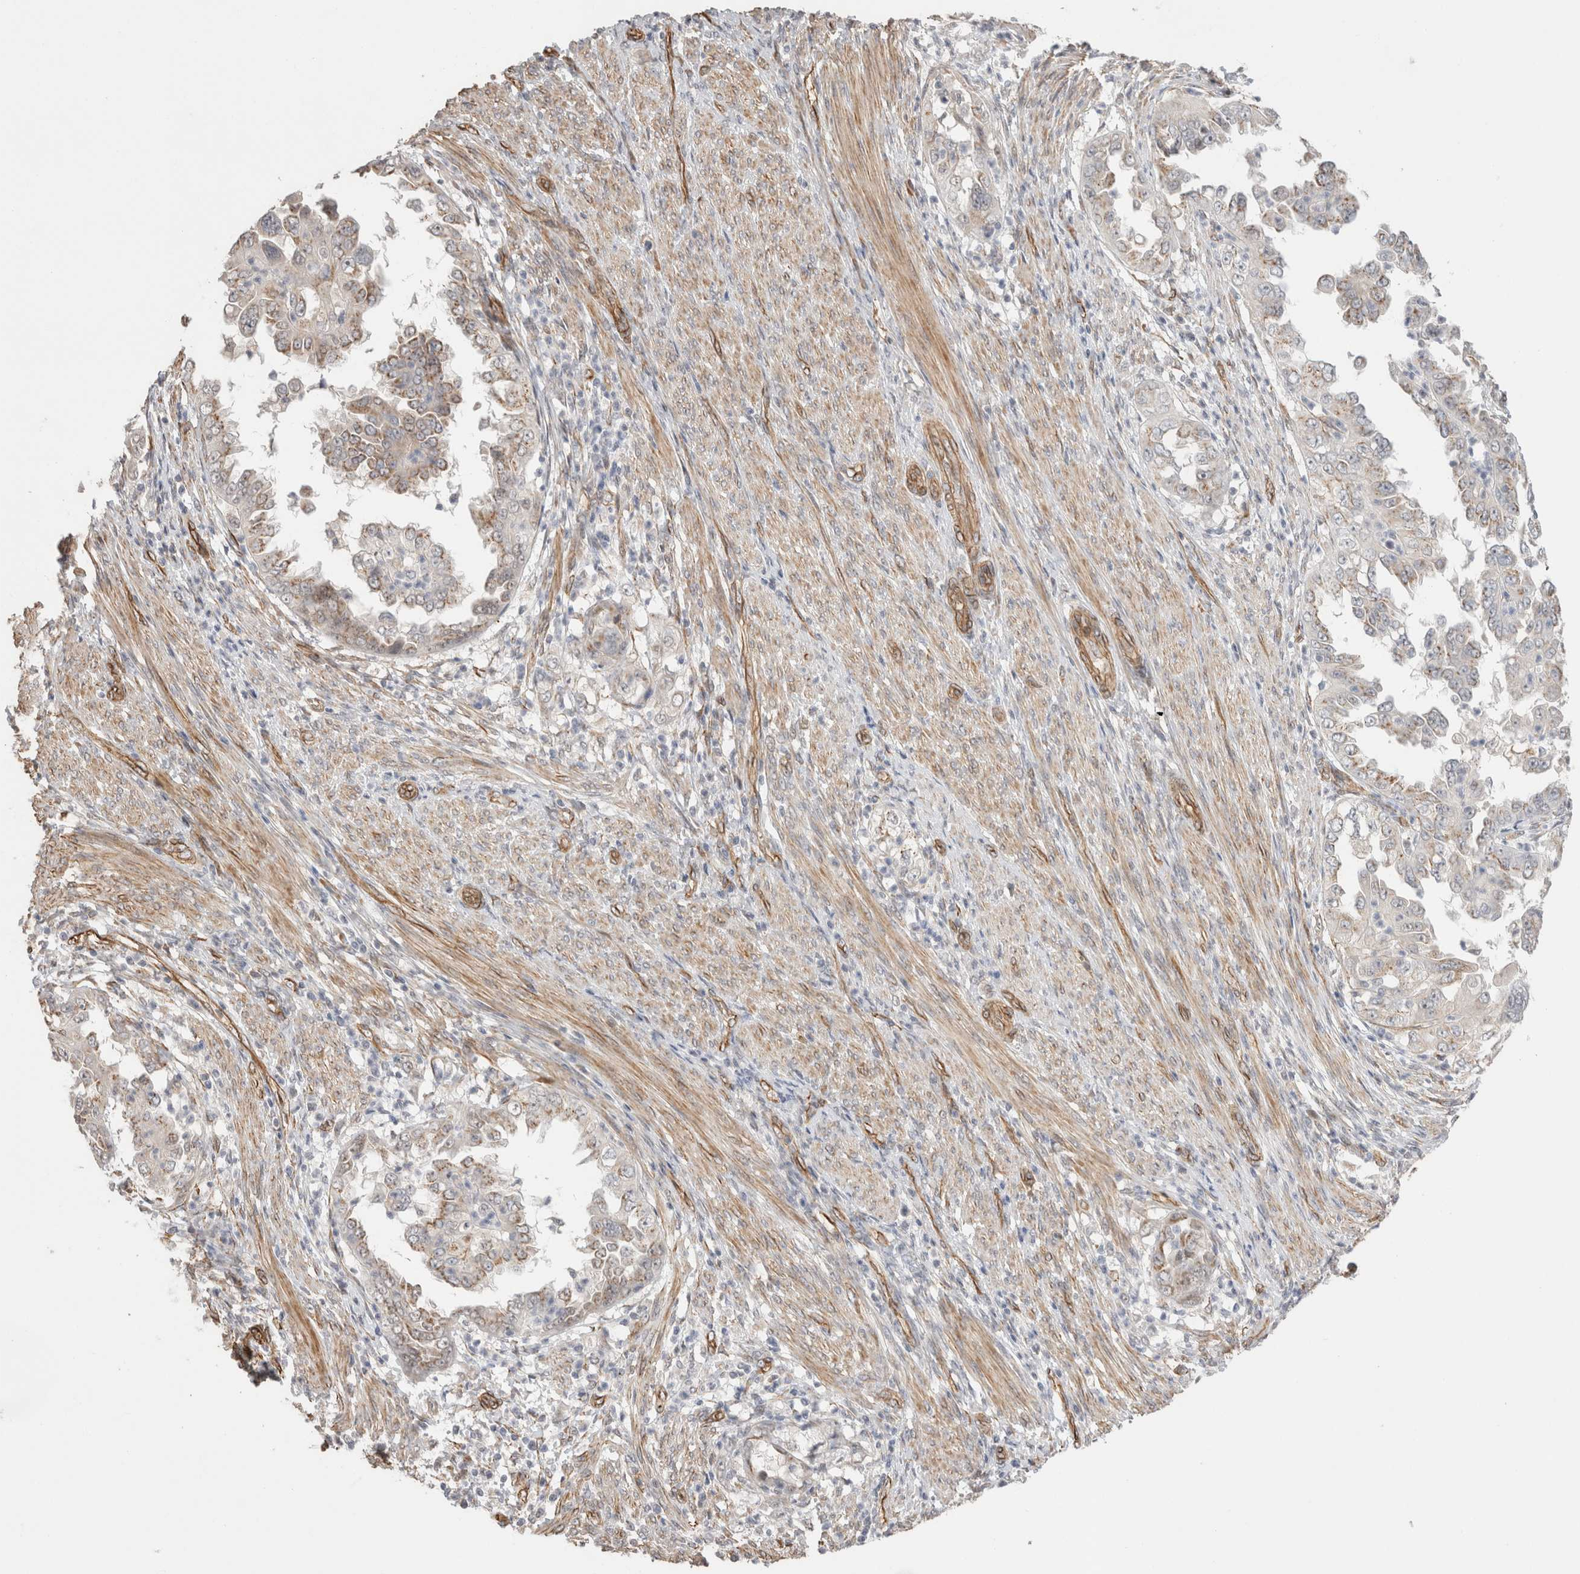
{"staining": {"intensity": "moderate", "quantity": ">75%", "location": "cytoplasmic/membranous"}, "tissue": "endometrial cancer", "cell_type": "Tumor cells", "image_type": "cancer", "snomed": [{"axis": "morphology", "description": "Adenocarcinoma, NOS"}, {"axis": "topography", "description": "Endometrium"}], "caption": "Immunohistochemistry (DAB) staining of adenocarcinoma (endometrial) displays moderate cytoplasmic/membranous protein expression in approximately >75% of tumor cells. The staining was performed using DAB to visualize the protein expression in brown, while the nuclei were stained in blue with hematoxylin (Magnification: 20x).", "gene": "CAAP1", "patient": {"sex": "female", "age": 85}}